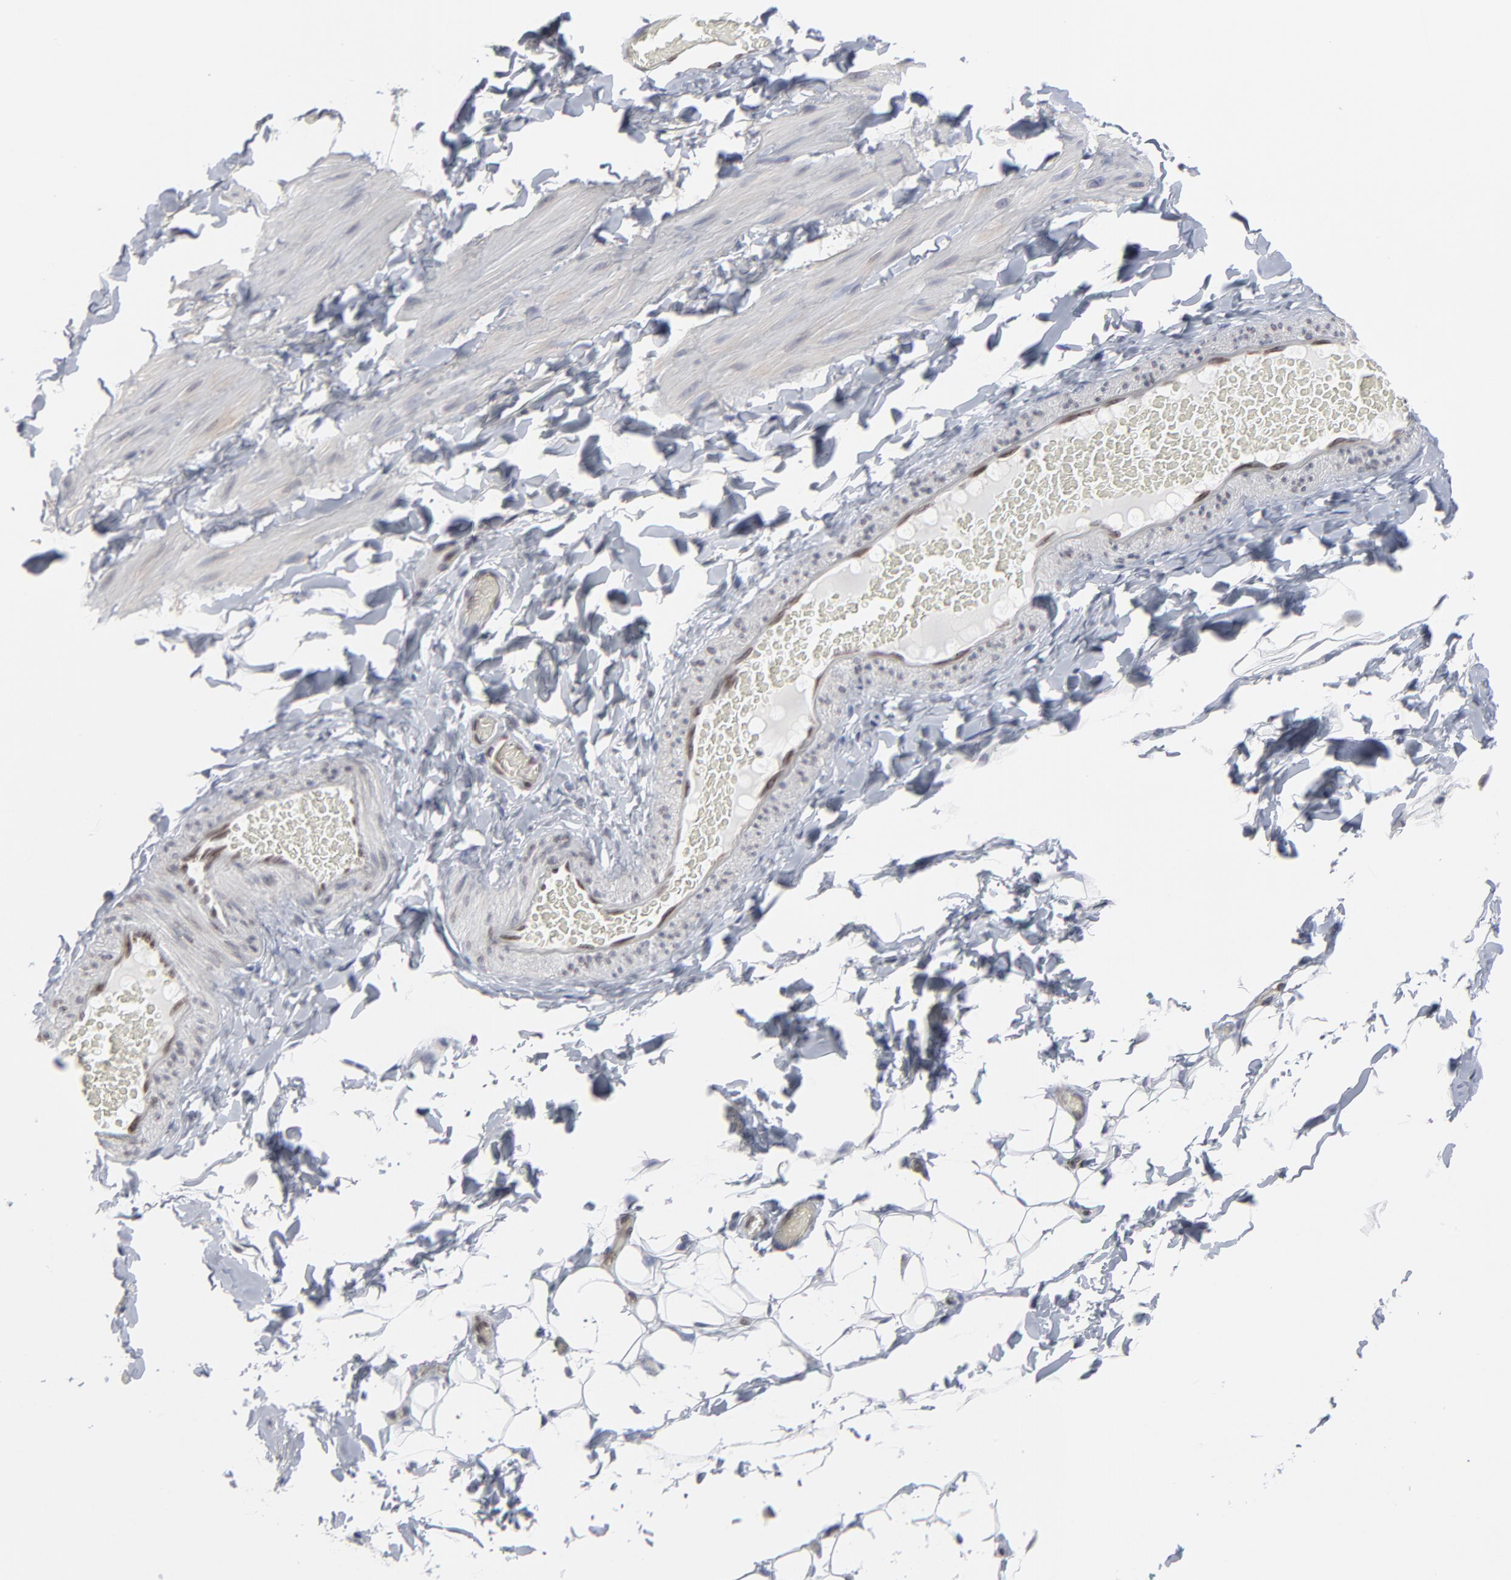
{"staining": {"intensity": "negative", "quantity": "none", "location": "none"}, "tissue": "adipose tissue", "cell_type": "Adipocytes", "image_type": "normal", "snomed": [{"axis": "morphology", "description": "Normal tissue, NOS"}, {"axis": "topography", "description": "Soft tissue"}], "caption": "Human adipose tissue stained for a protein using immunohistochemistry (IHC) demonstrates no expression in adipocytes.", "gene": "SYNE2", "patient": {"sex": "male", "age": 26}}